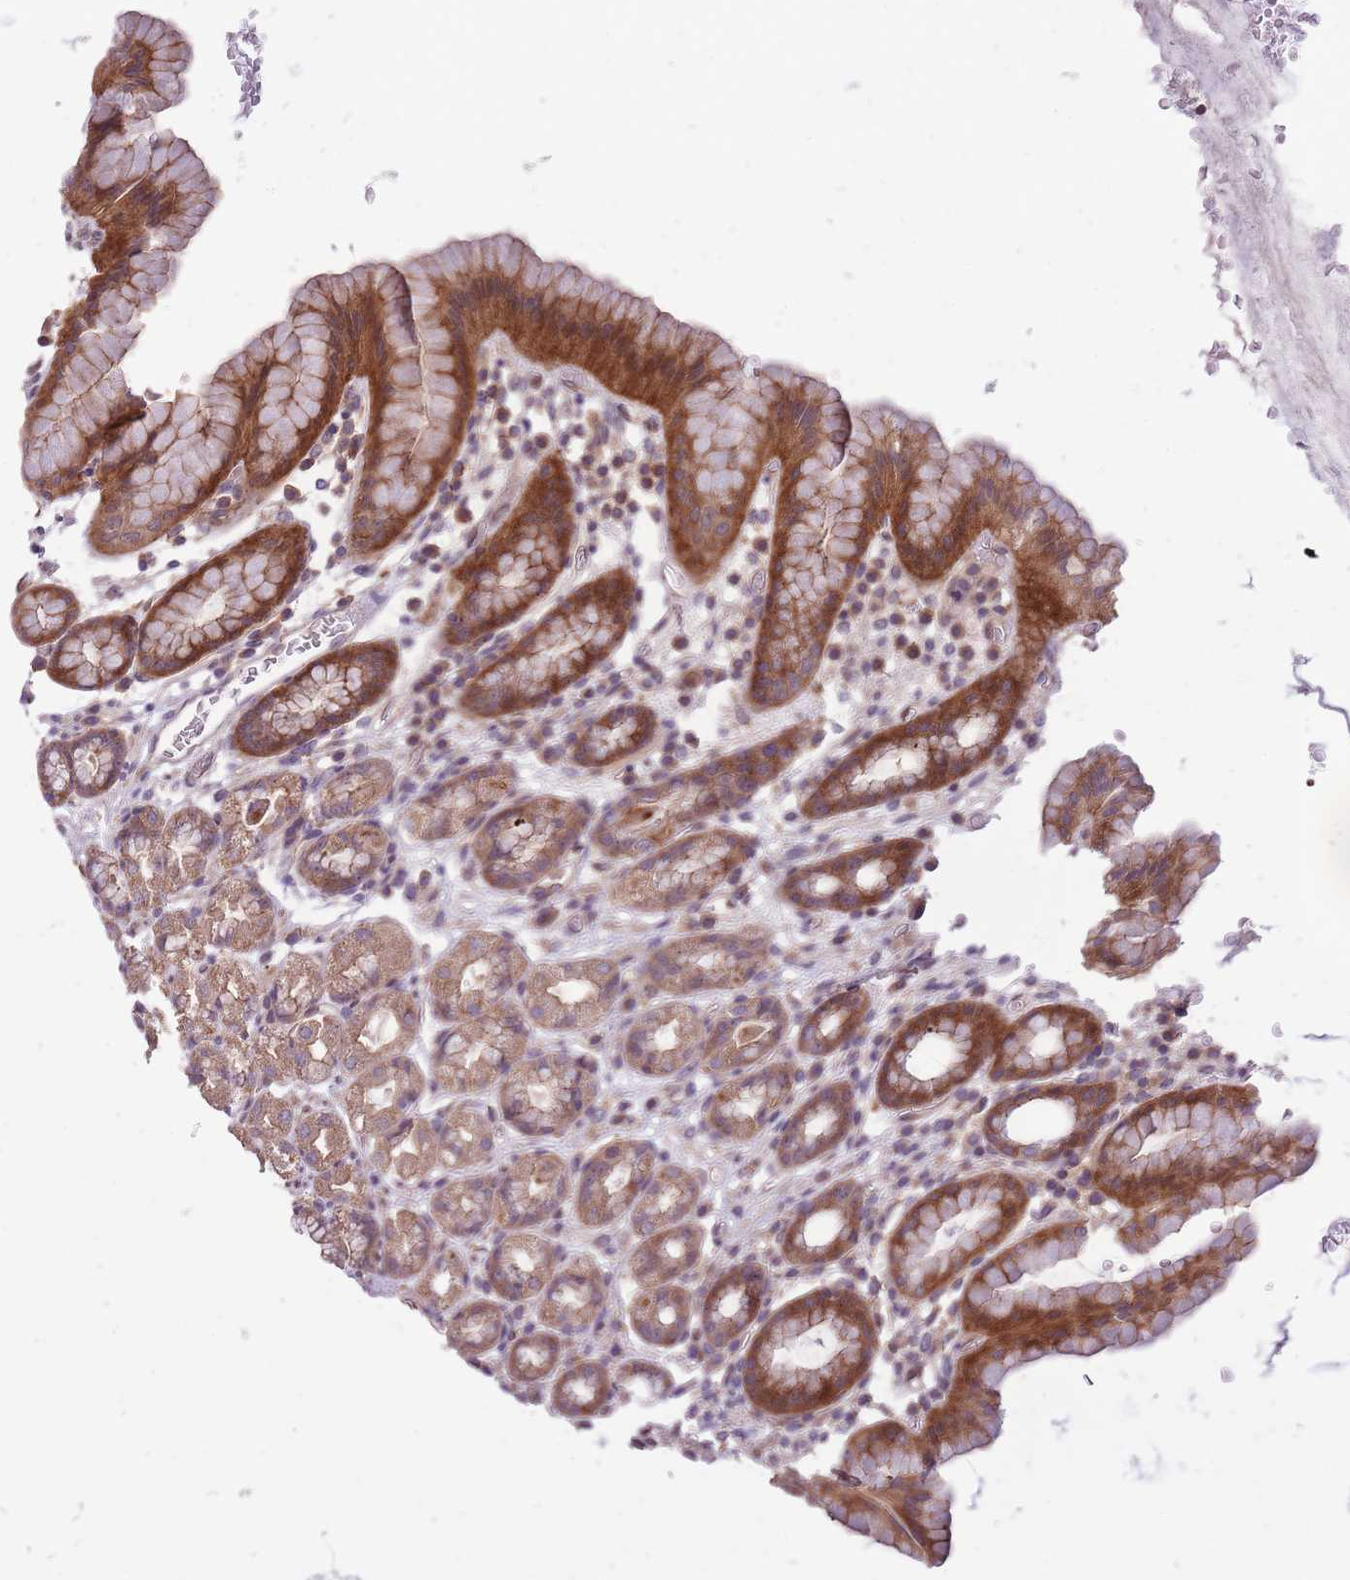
{"staining": {"intensity": "moderate", "quantity": ">75%", "location": "cytoplasmic/membranous"}, "tissue": "stomach", "cell_type": "Glandular cells", "image_type": "normal", "snomed": [{"axis": "morphology", "description": "Normal tissue, NOS"}, {"axis": "topography", "description": "Stomach, upper"}, {"axis": "topography", "description": "Stomach, lower"}, {"axis": "topography", "description": "Small intestine"}], "caption": "A medium amount of moderate cytoplasmic/membranous staining is seen in about >75% of glandular cells in normal stomach. The staining was performed using DAB (3,3'-diaminobenzidine), with brown indicating positive protein expression. Nuclei are stained blue with hematoxylin.", "gene": "TET3", "patient": {"sex": "male", "age": 68}}